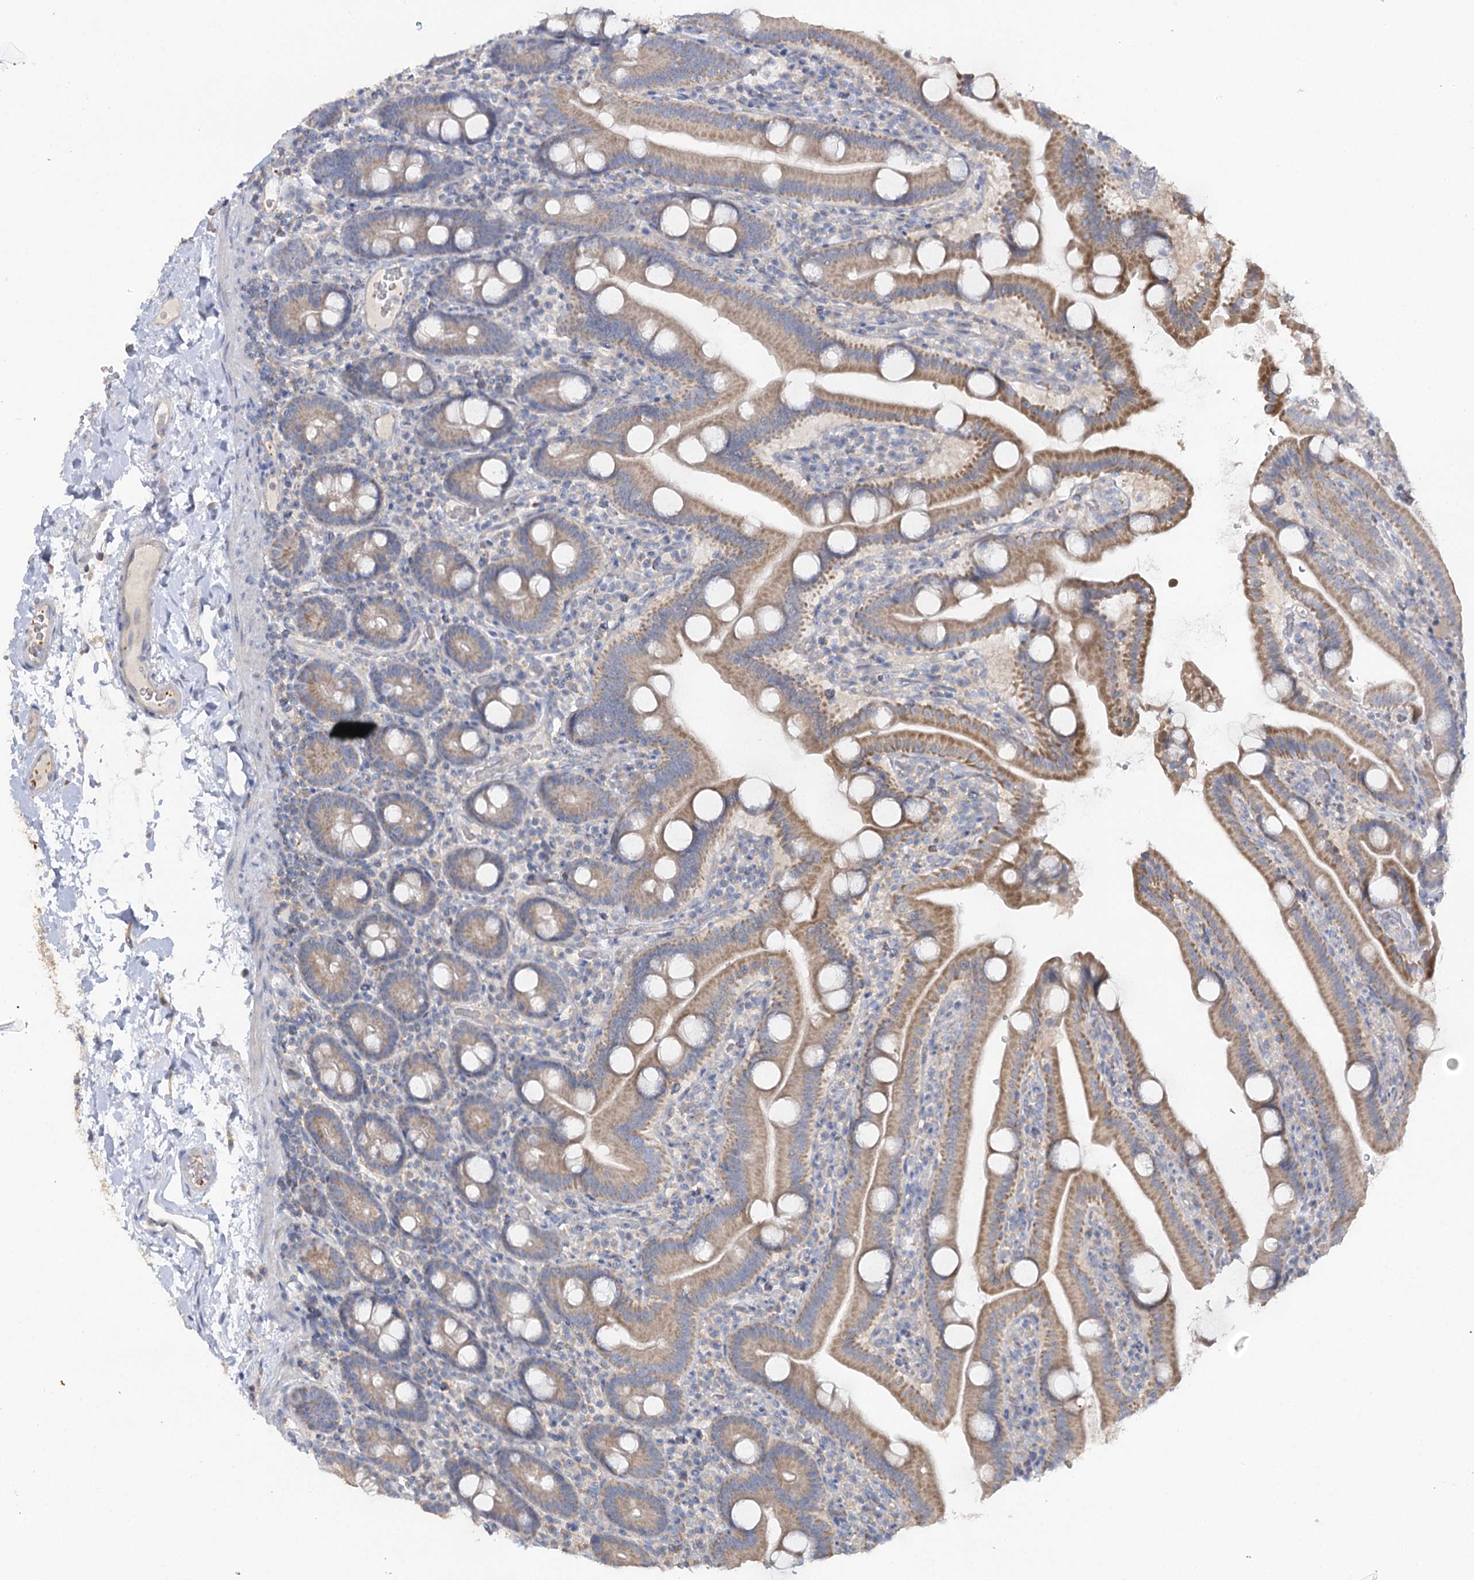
{"staining": {"intensity": "moderate", "quantity": ">75%", "location": "cytoplasmic/membranous"}, "tissue": "duodenum", "cell_type": "Glandular cells", "image_type": "normal", "snomed": [{"axis": "morphology", "description": "Normal tissue, NOS"}, {"axis": "topography", "description": "Duodenum"}], "caption": "Protein analysis of unremarkable duodenum shows moderate cytoplasmic/membranous staining in about >75% of glandular cells.", "gene": "TMEM187", "patient": {"sex": "male", "age": 55}}